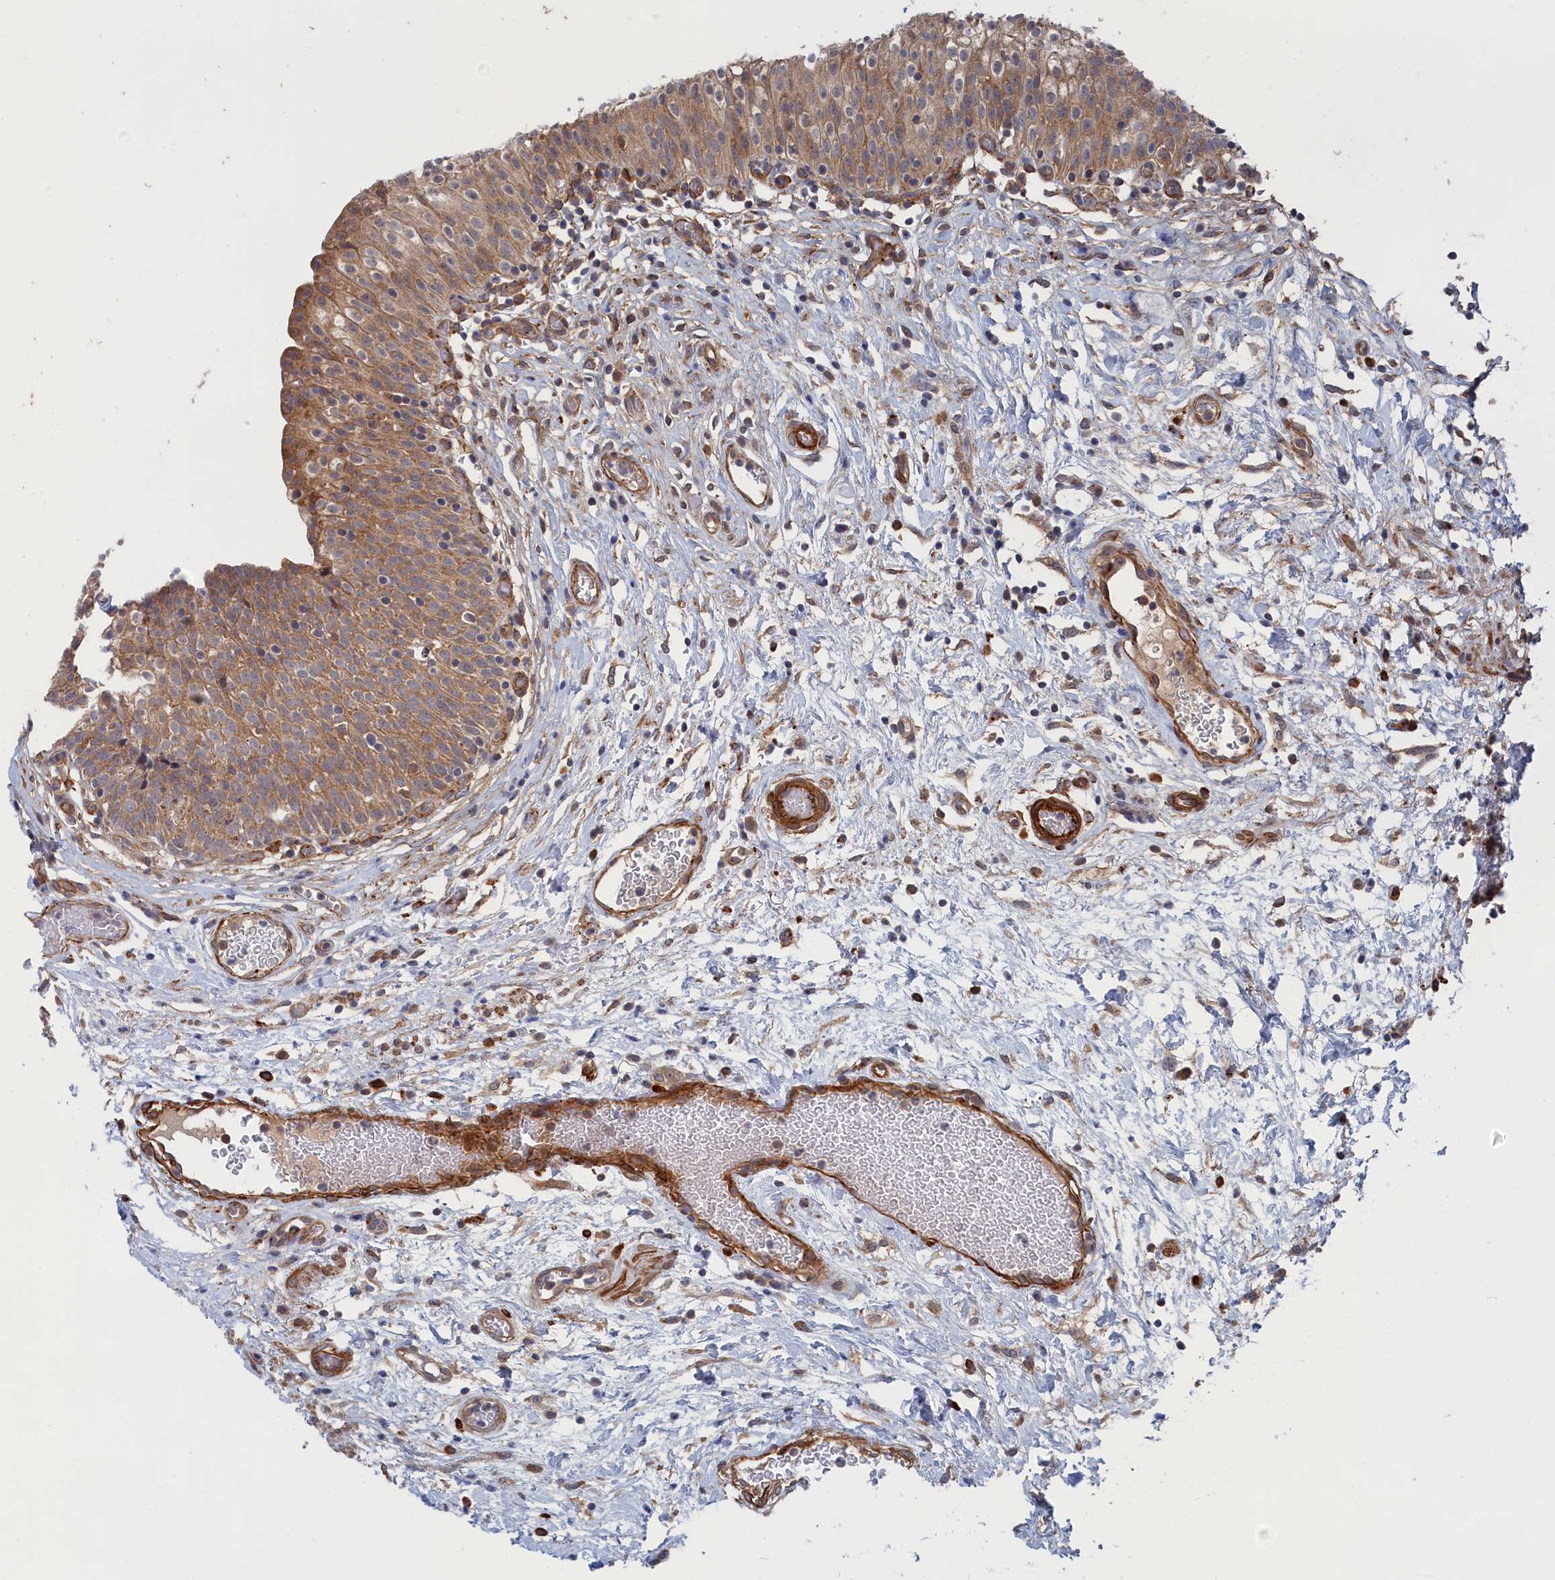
{"staining": {"intensity": "moderate", "quantity": ">75%", "location": "cytoplasmic/membranous"}, "tissue": "urinary bladder", "cell_type": "Urothelial cells", "image_type": "normal", "snomed": [{"axis": "morphology", "description": "Normal tissue, NOS"}, {"axis": "topography", "description": "Urinary bladder"}], "caption": "Human urinary bladder stained with a protein marker shows moderate staining in urothelial cells.", "gene": "FILIP1L", "patient": {"sex": "male", "age": 55}}